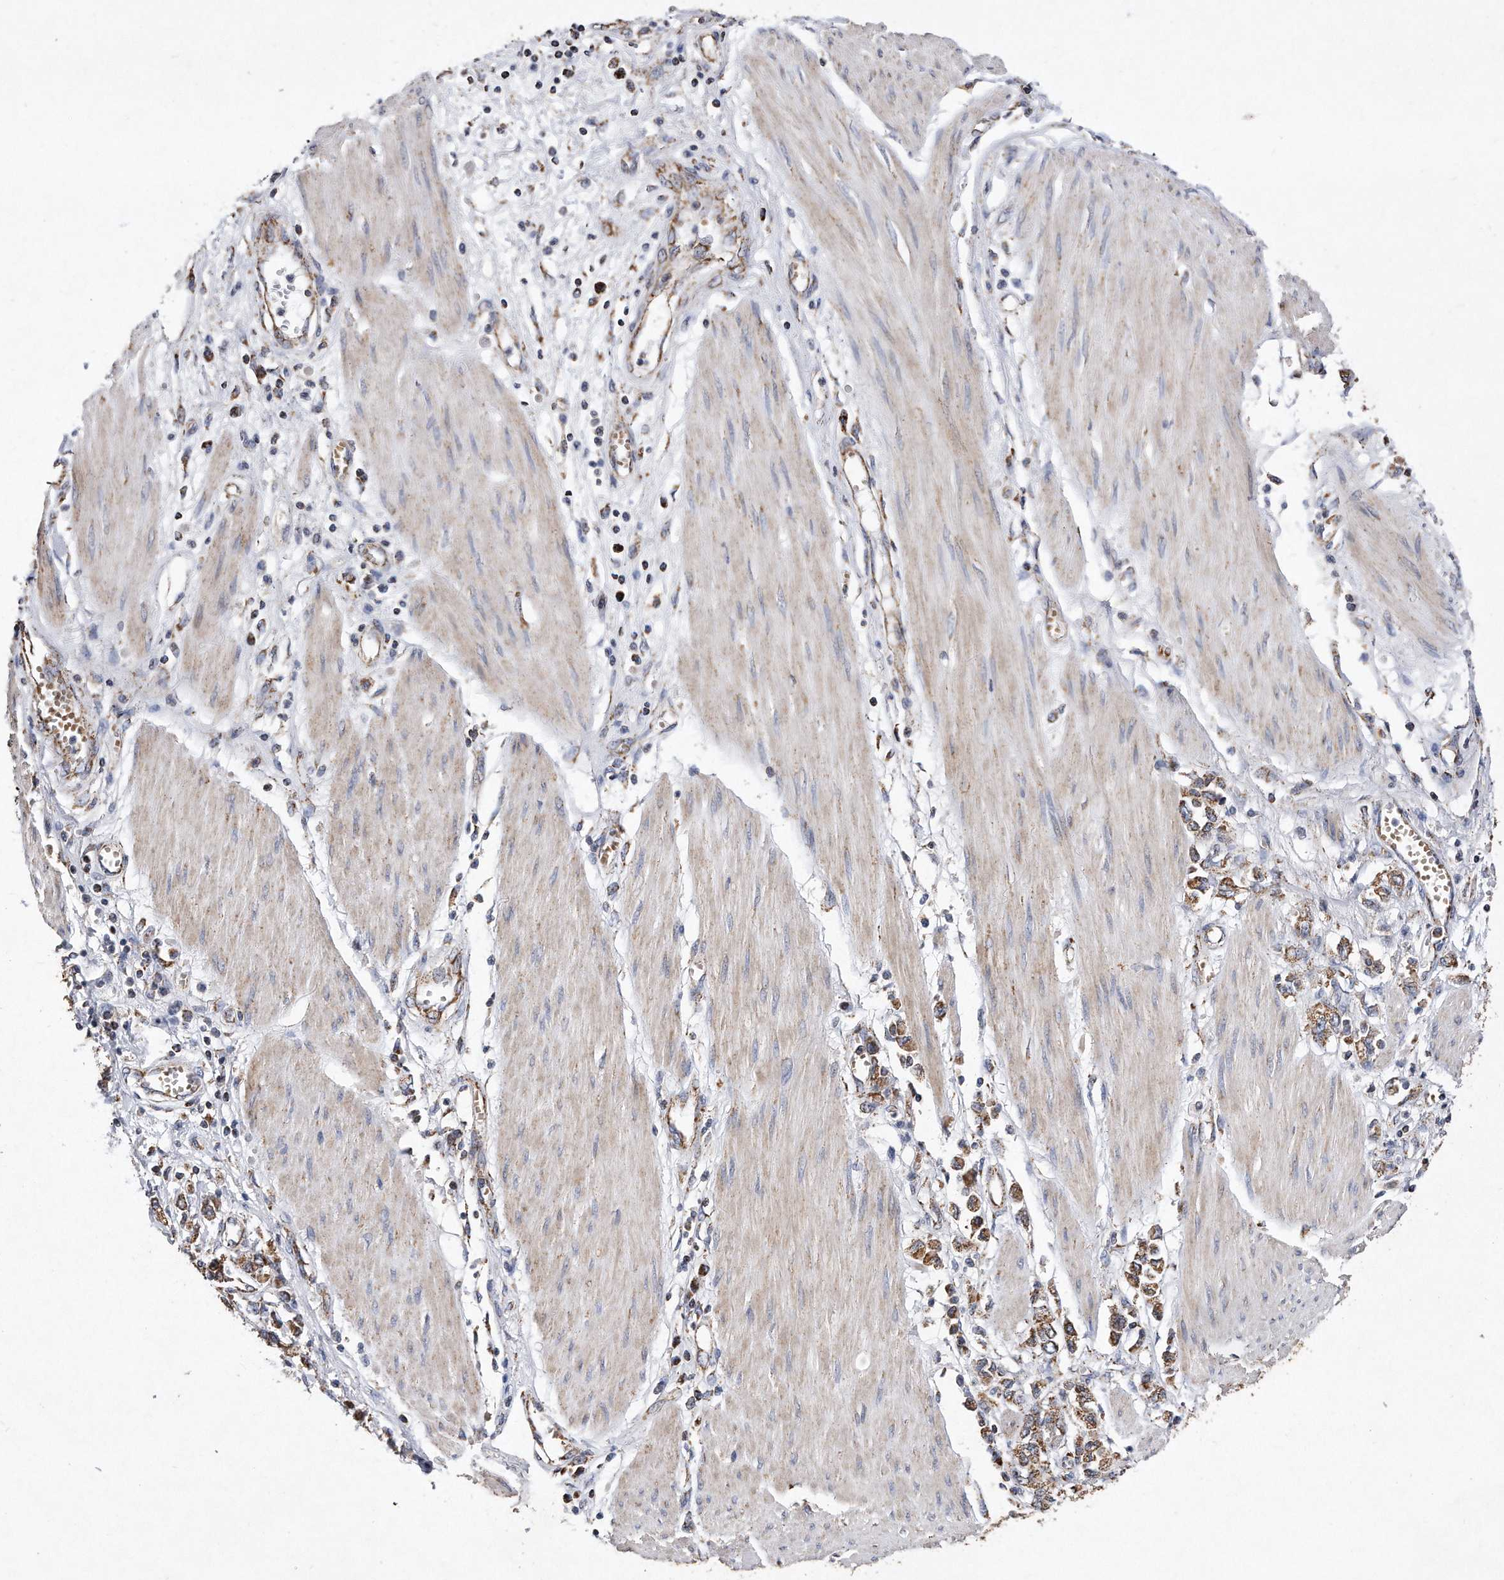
{"staining": {"intensity": "moderate", "quantity": ">75%", "location": "cytoplasmic/membranous"}, "tissue": "stomach cancer", "cell_type": "Tumor cells", "image_type": "cancer", "snomed": [{"axis": "morphology", "description": "Adenocarcinoma, NOS"}, {"axis": "topography", "description": "Stomach"}], "caption": "There is medium levels of moderate cytoplasmic/membranous positivity in tumor cells of stomach adenocarcinoma, as demonstrated by immunohistochemical staining (brown color).", "gene": "PPP5C", "patient": {"sex": "female", "age": 76}}